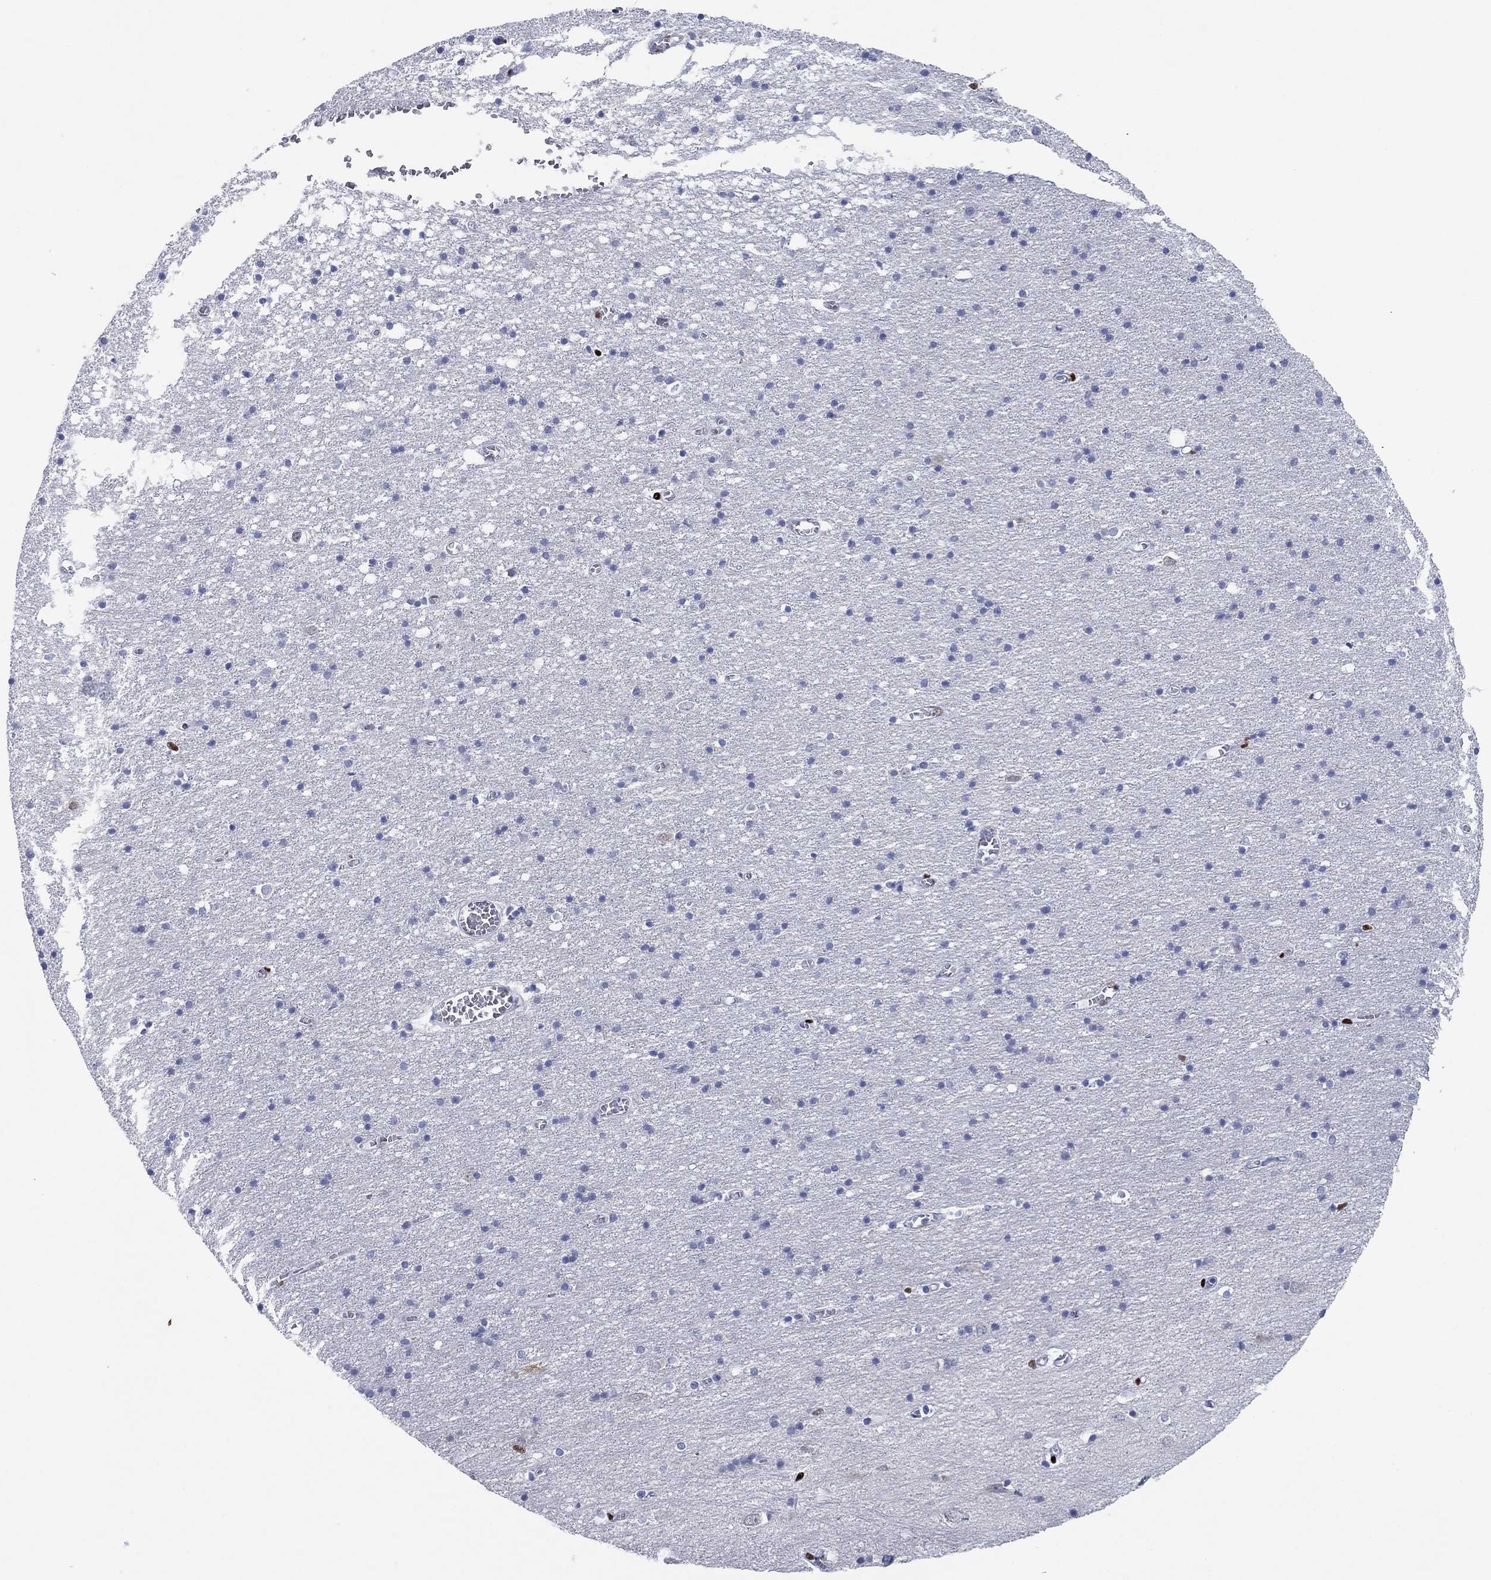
{"staining": {"intensity": "strong", "quantity": "<25%", "location": "nuclear"}, "tissue": "cerebral cortex", "cell_type": "Endothelial cells", "image_type": "normal", "snomed": [{"axis": "morphology", "description": "Normal tissue, NOS"}, {"axis": "topography", "description": "Cerebral cortex"}], "caption": "DAB (3,3'-diaminobenzidine) immunohistochemical staining of normal human cerebral cortex demonstrates strong nuclear protein staining in approximately <25% of endothelial cells. (Brightfield microscopy of DAB IHC at high magnification).", "gene": "ZEB1", "patient": {"sex": "male", "age": 70}}